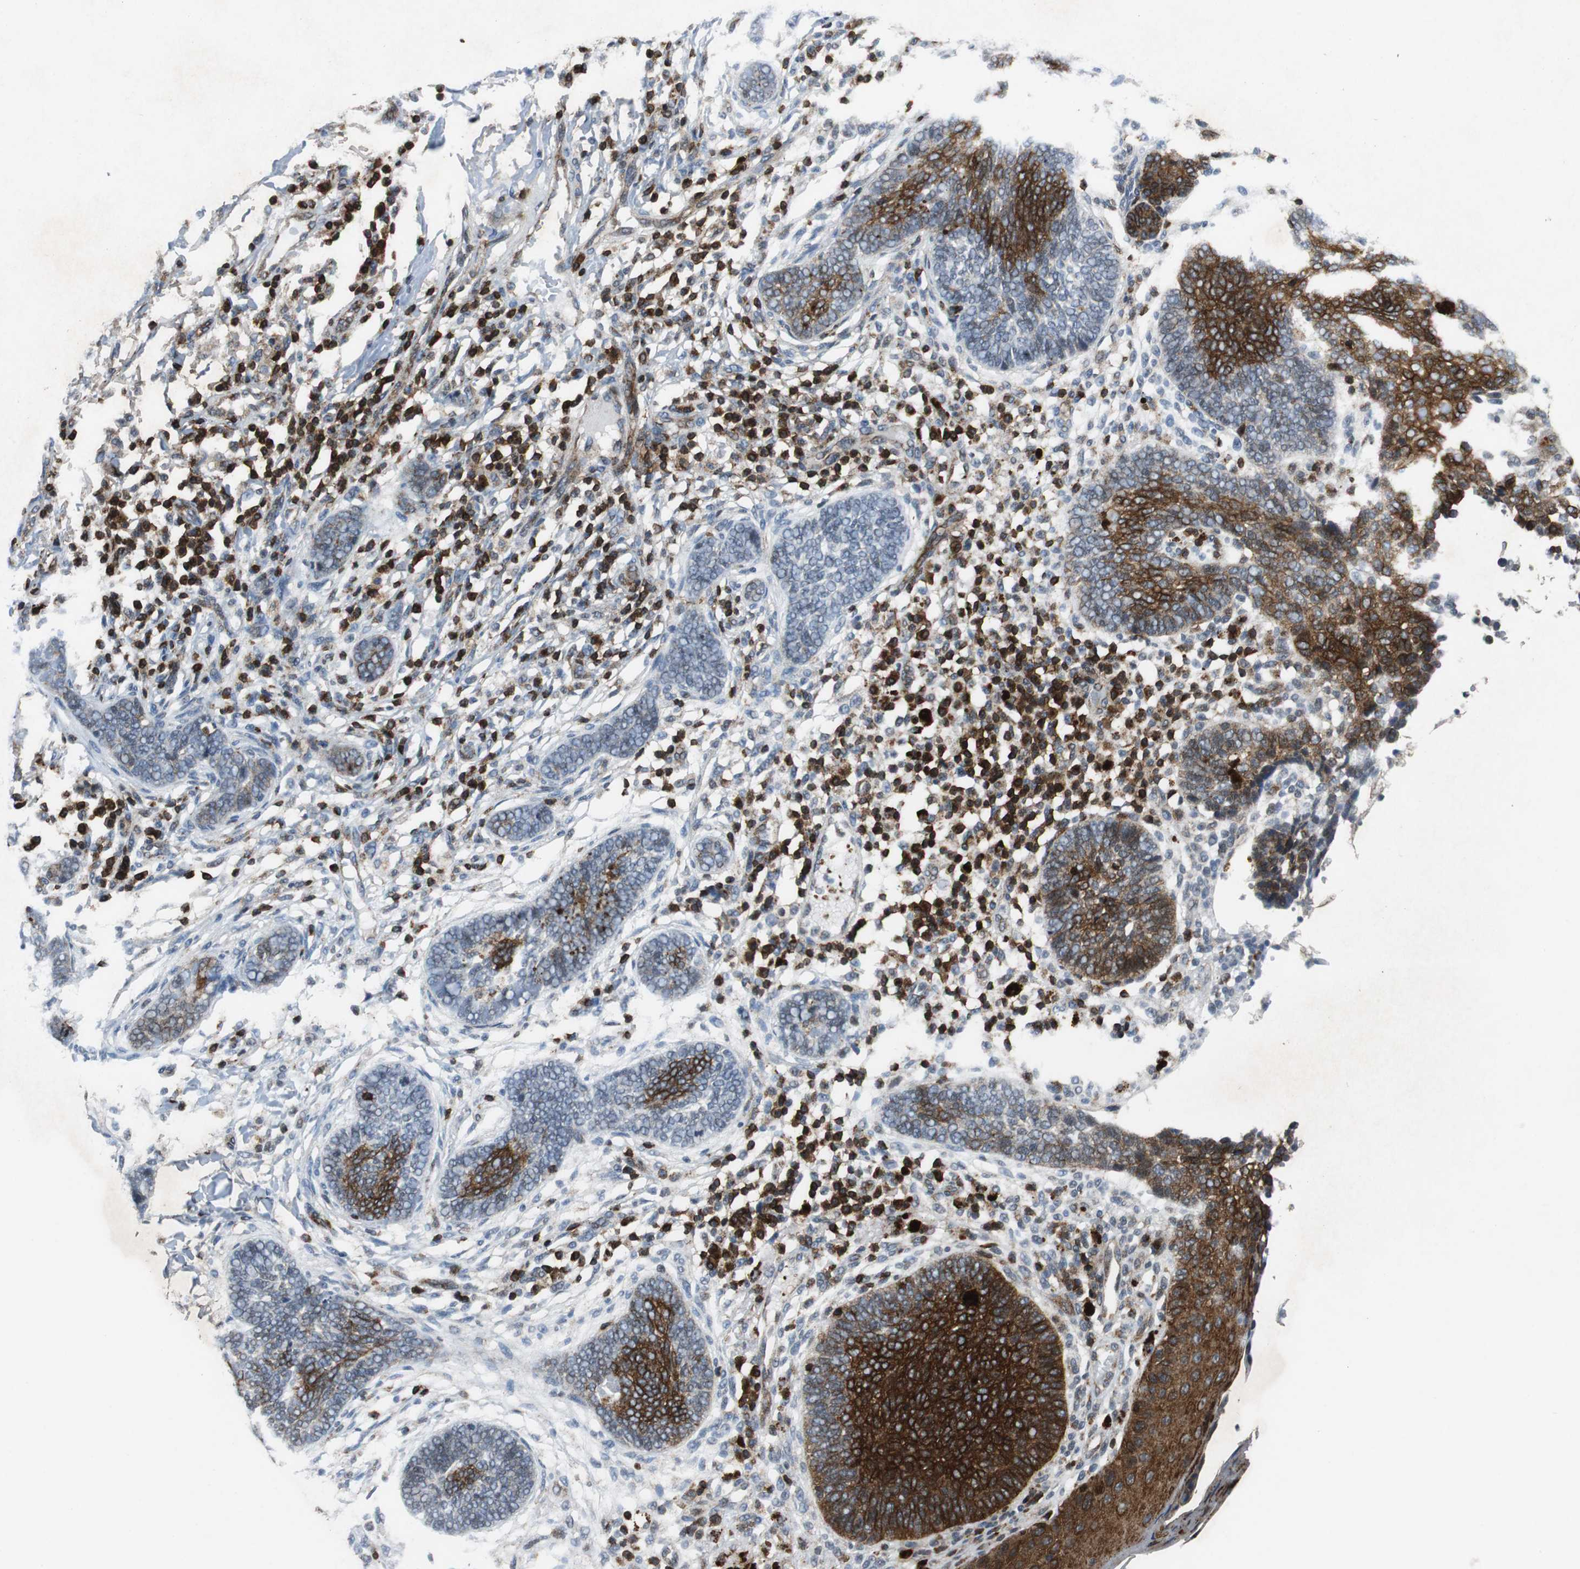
{"staining": {"intensity": "strong", "quantity": "<25%", "location": "cytoplasmic/membranous"}, "tissue": "skin cancer", "cell_type": "Tumor cells", "image_type": "cancer", "snomed": [{"axis": "morphology", "description": "Normal tissue, NOS"}, {"axis": "morphology", "description": "Basal cell carcinoma"}, {"axis": "topography", "description": "Skin"}], "caption": "Immunohistochemical staining of human skin cancer shows medium levels of strong cytoplasmic/membranous protein staining in about <25% of tumor cells.", "gene": "TUBA4A", "patient": {"sex": "male", "age": 87}}